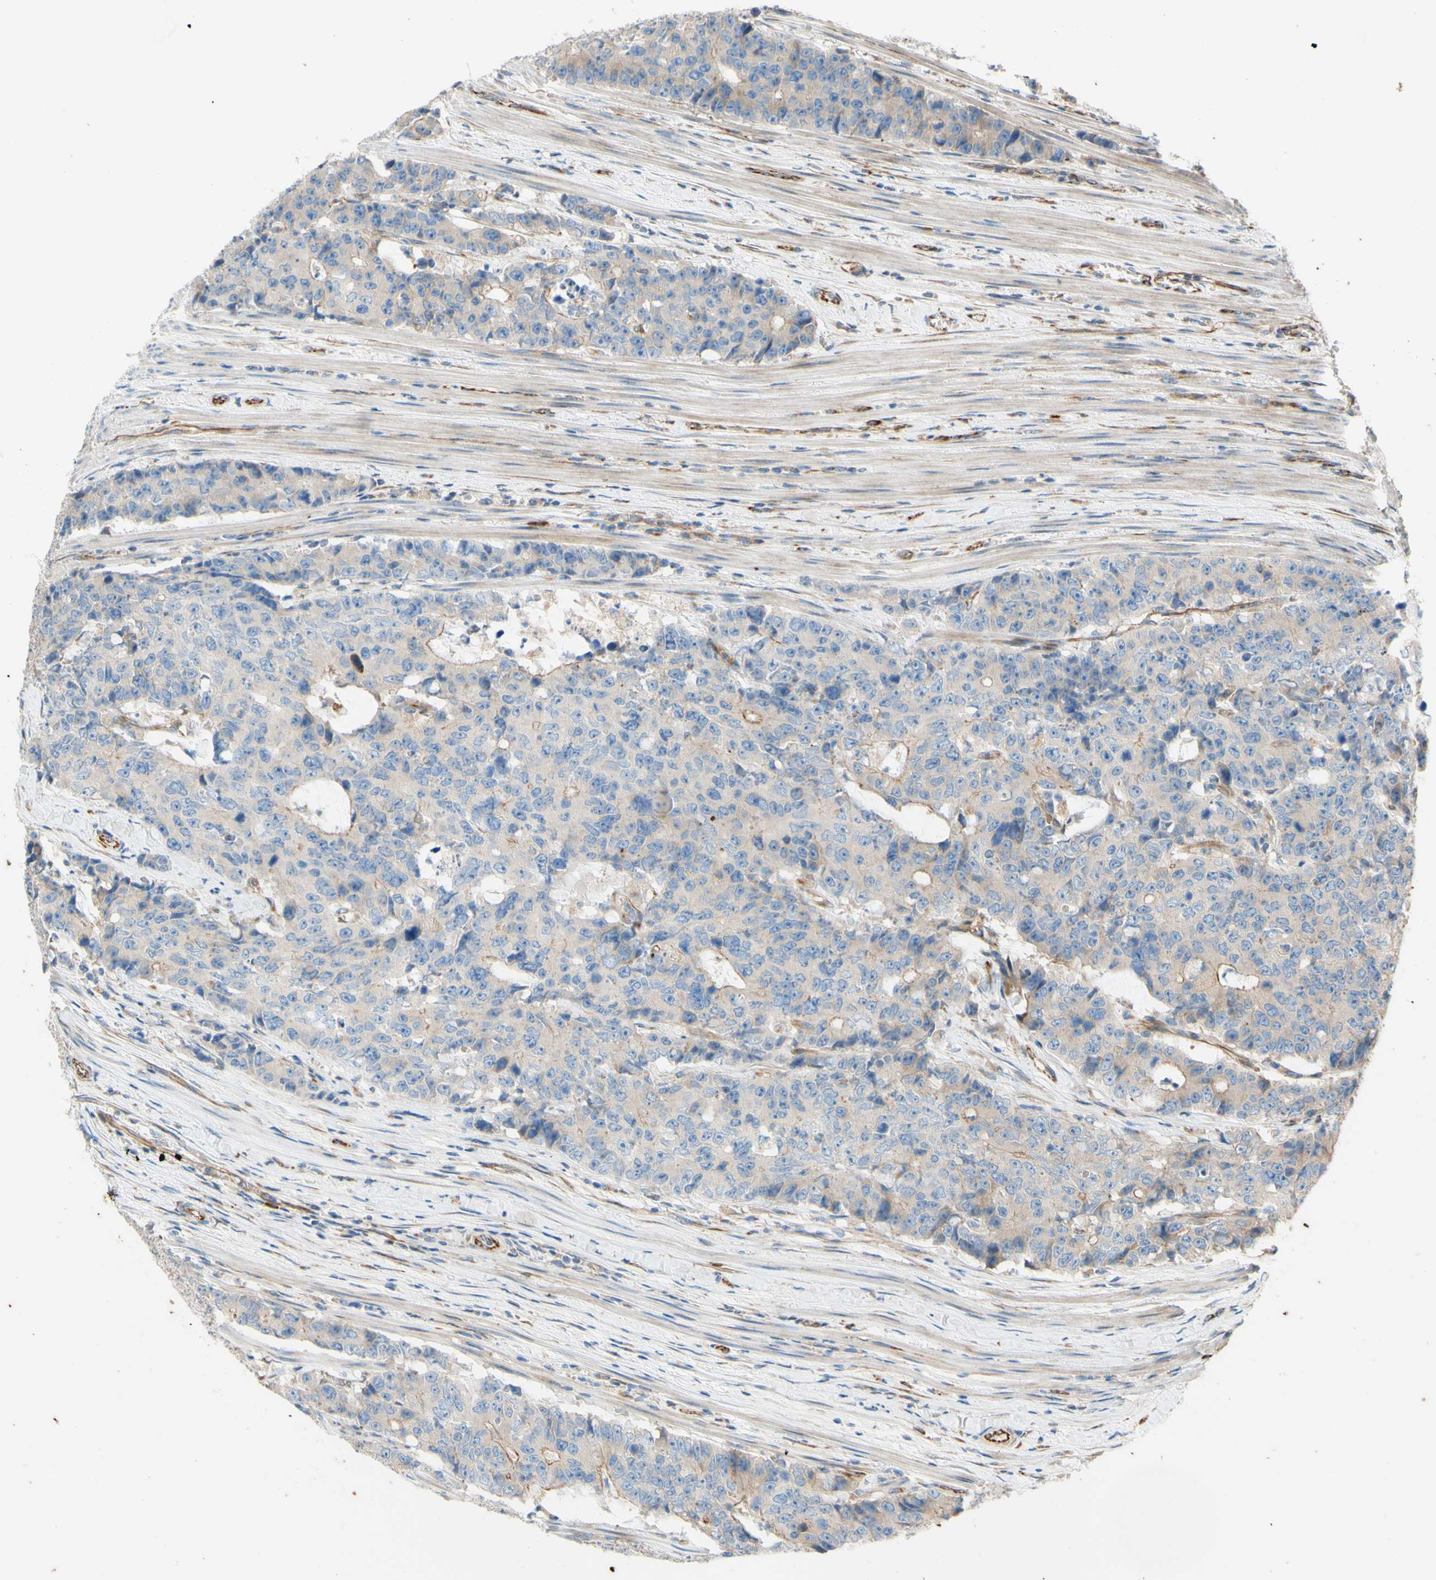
{"staining": {"intensity": "weak", "quantity": ">75%", "location": "cytoplasmic/membranous"}, "tissue": "colorectal cancer", "cell_type": "Tumor cells", "image_type": "cancer", "snomed": [{"axis": "morphology", "description": "Adenocarcinoma, NOS"}, {"axis": "topography", "description": "Colon"}], "caption": "Immunohistochemistry (IHC) of human colorectal cancer shows low levels of weak cytoplasmic/membranous staining in approximately >75% of tumor cells.", "gene": "C1orf43", "patient": {"sex": "female", "age": 86}}